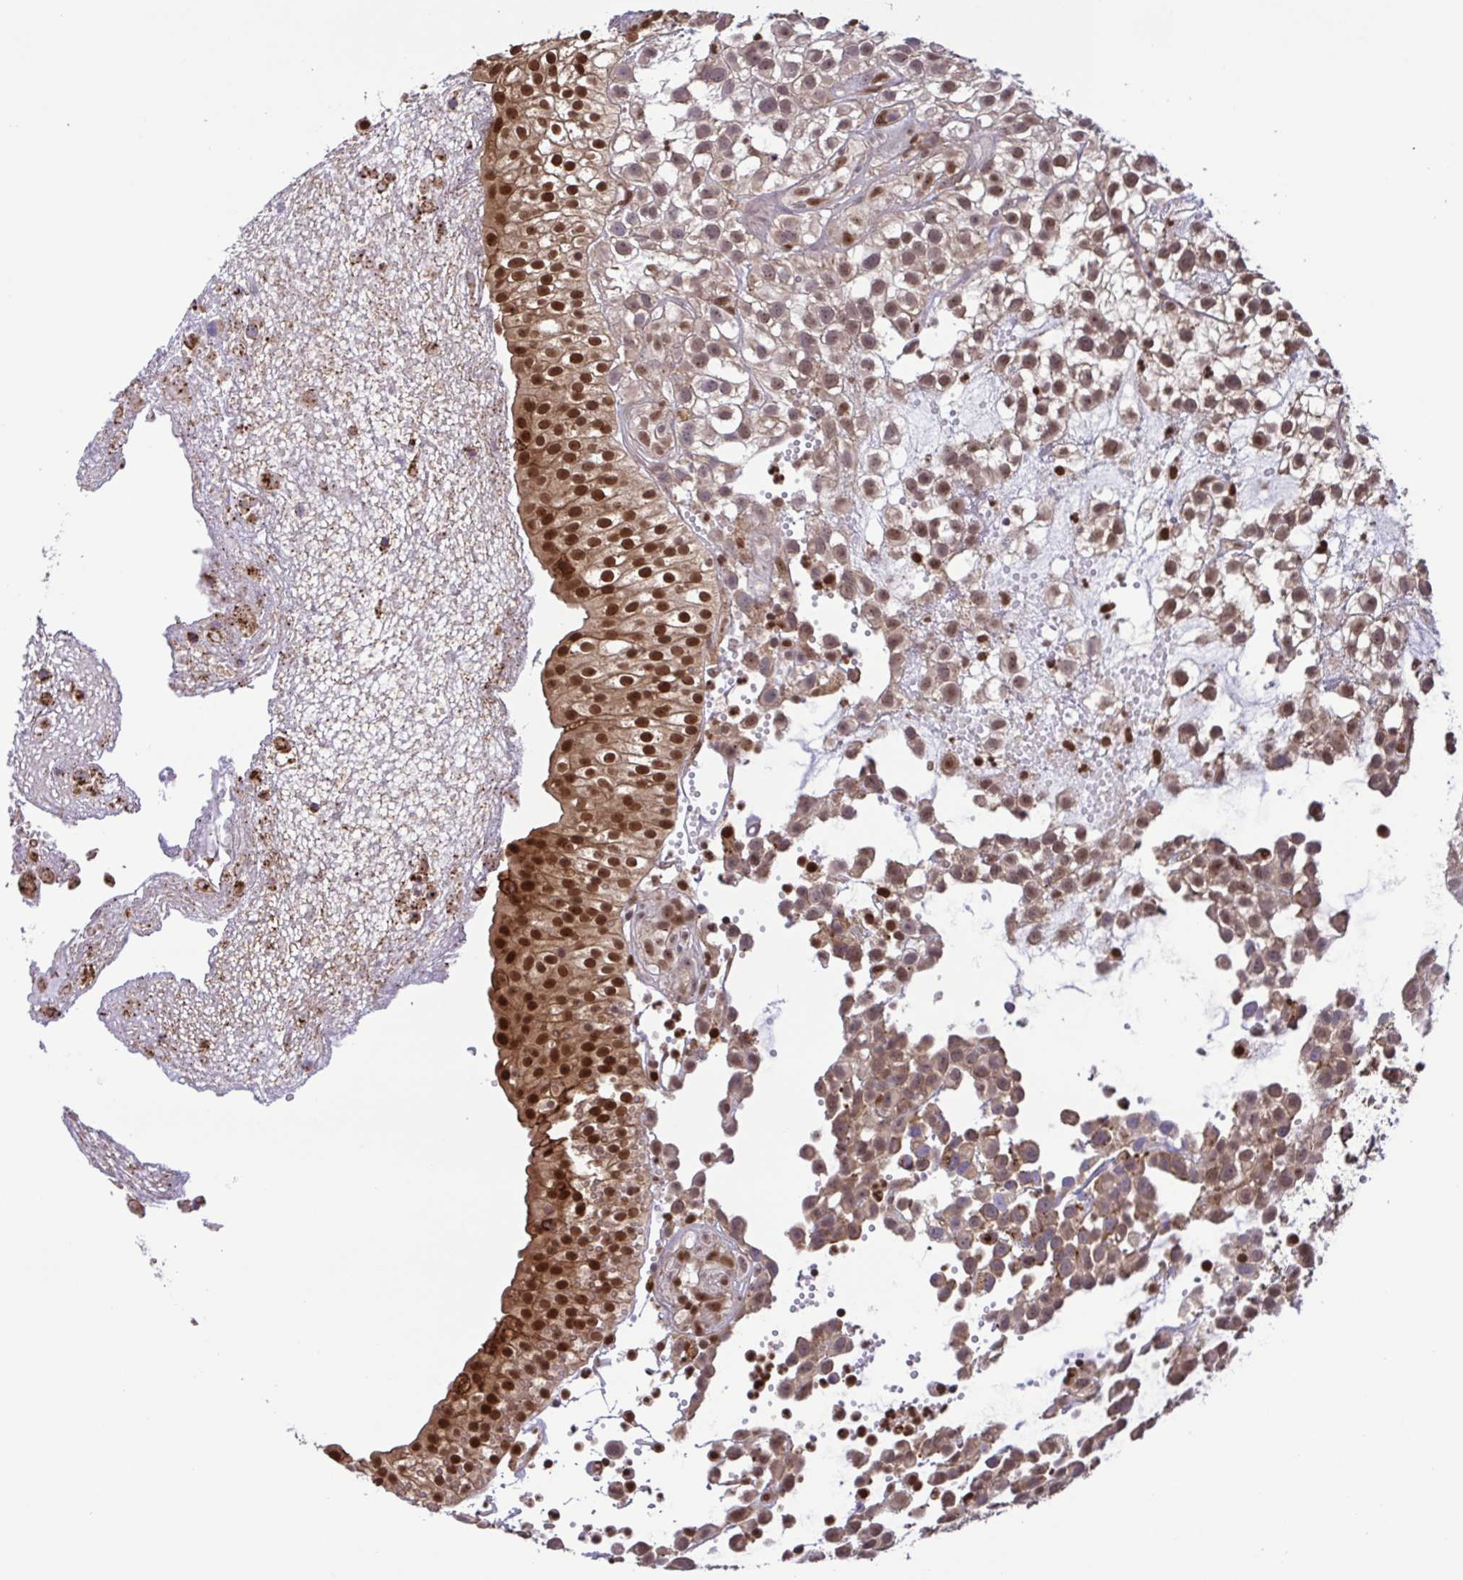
{"staining": {"intensity": "weak", "quantity": ">75%", "location": "cytoplasmic/membranous,nuclear"}, "tissue": "urothelial cancer", "cell_type": "Tumor cells", "image_type": "cancer", "snomed": [{"axis": "morphology", "description": "Urothelial carcinoma, High grade"}, {"axis": "topography", "description": "Urinary bladder"}], "caption": "High-grade urothelial carcinoma tissue exhibits weak cytoplasmic/membranous and nuclear positivity in about >75% of tumor cells (Brightfield microscopy of DAB IHC at high magnification).", "gene": "CHMP1B", "patient": {"sex": "male", "age": 56}}